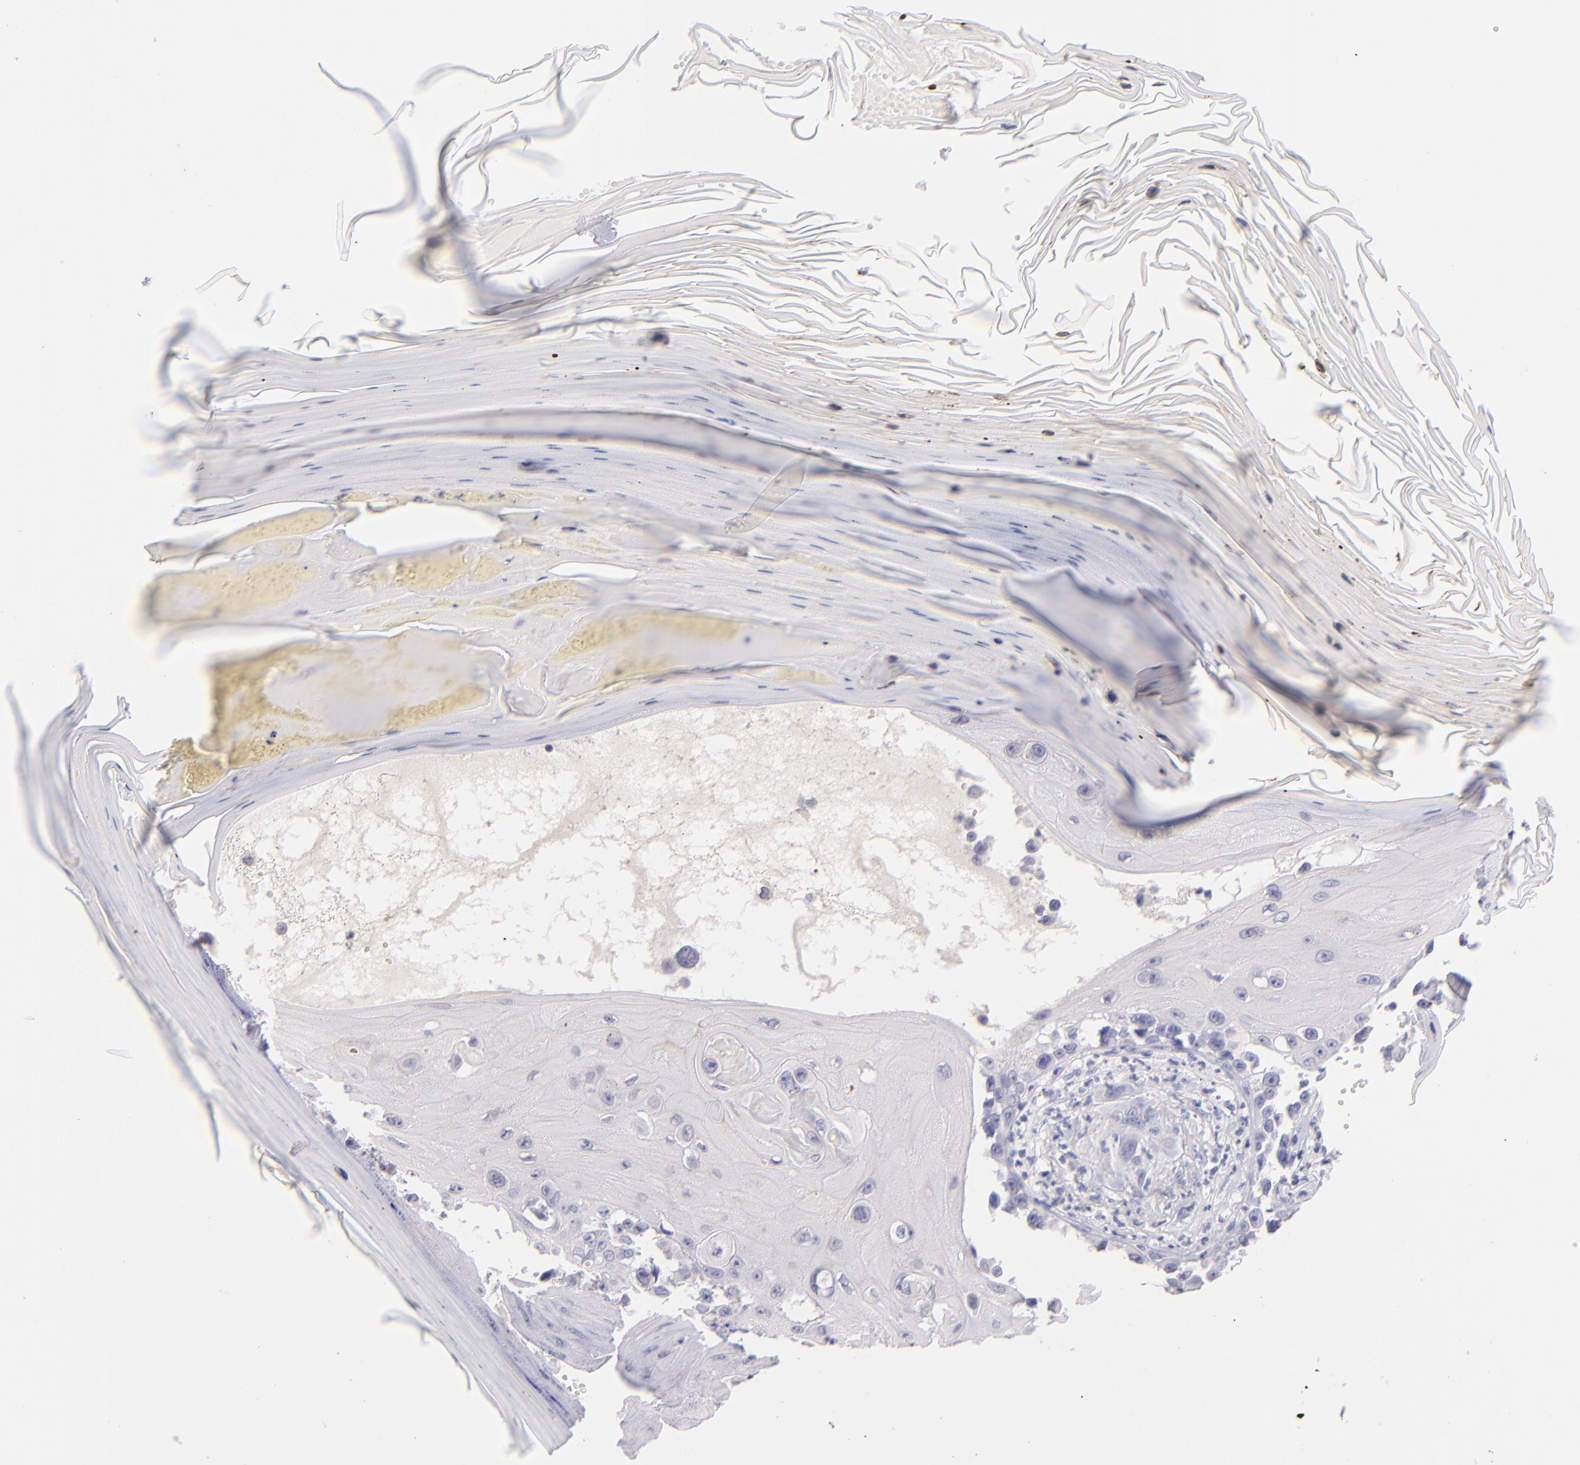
{"staining": {"intensity": "negative", "quantity": "none", "location": "none"}, "tissue": "melanoma", "cell_type": "Tumor cells", "image_type": "cancer", "snomed": [{"axis": "morphology", "description": "Malignant melanoma, NOS"}, {"axis": "topography", "description": "Skin"}], "caption": "The photomicrograph demonstrates no significant expression in tumor cells of malignant melanoma. Brightfield microscopy of immunohistochemistry (IHC) stained with DAB (3,3'-diaminobenzidine) (brown) and hematoxylin (blue), captured at high magnification.", "gene": "IL2RA", "patient": {"sex": "female", "age": 82}}